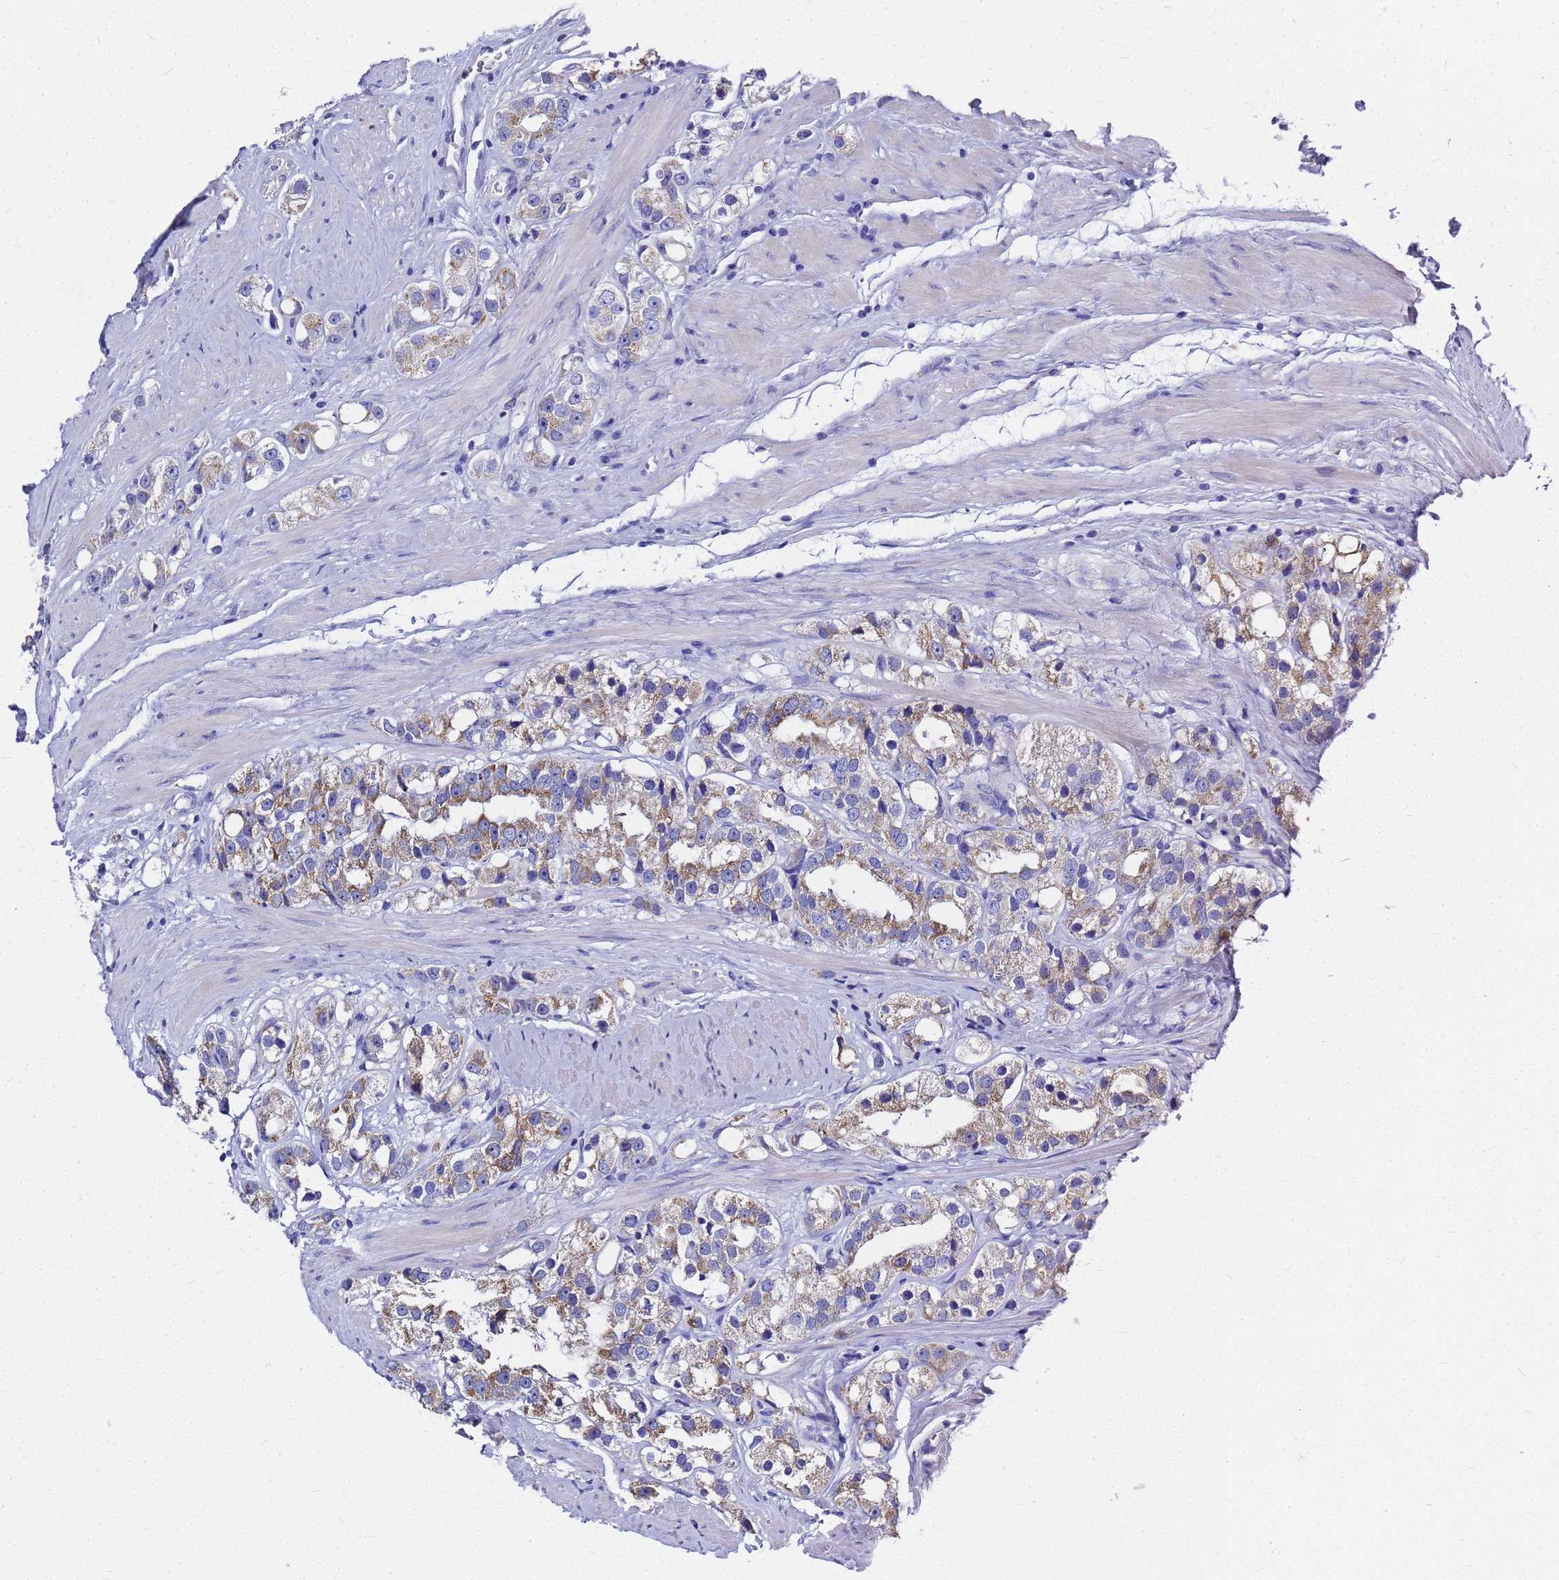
{"staining": {"intensity": "moderate", "quantity": "25%-75%", "location": "cytoplasmic/membranous"}, "tissue": "prostate cancer", "cell_type": "Tumor cells", "image_type": "cancer", "snomed": [{"axis": "morphology", "description": "Adenocarcinoma, NOS"}, {"axis": "topography", "description": "Prostate"}], "caption": "Human prostate adenocarcinoma stained with a brown dye demonstrates moderate cytoplasmic/membranous positive staining in about 25%-75% of tumor cells.", "gene": "OR52E2", "patient": {"sex": "male", "age": 79}}